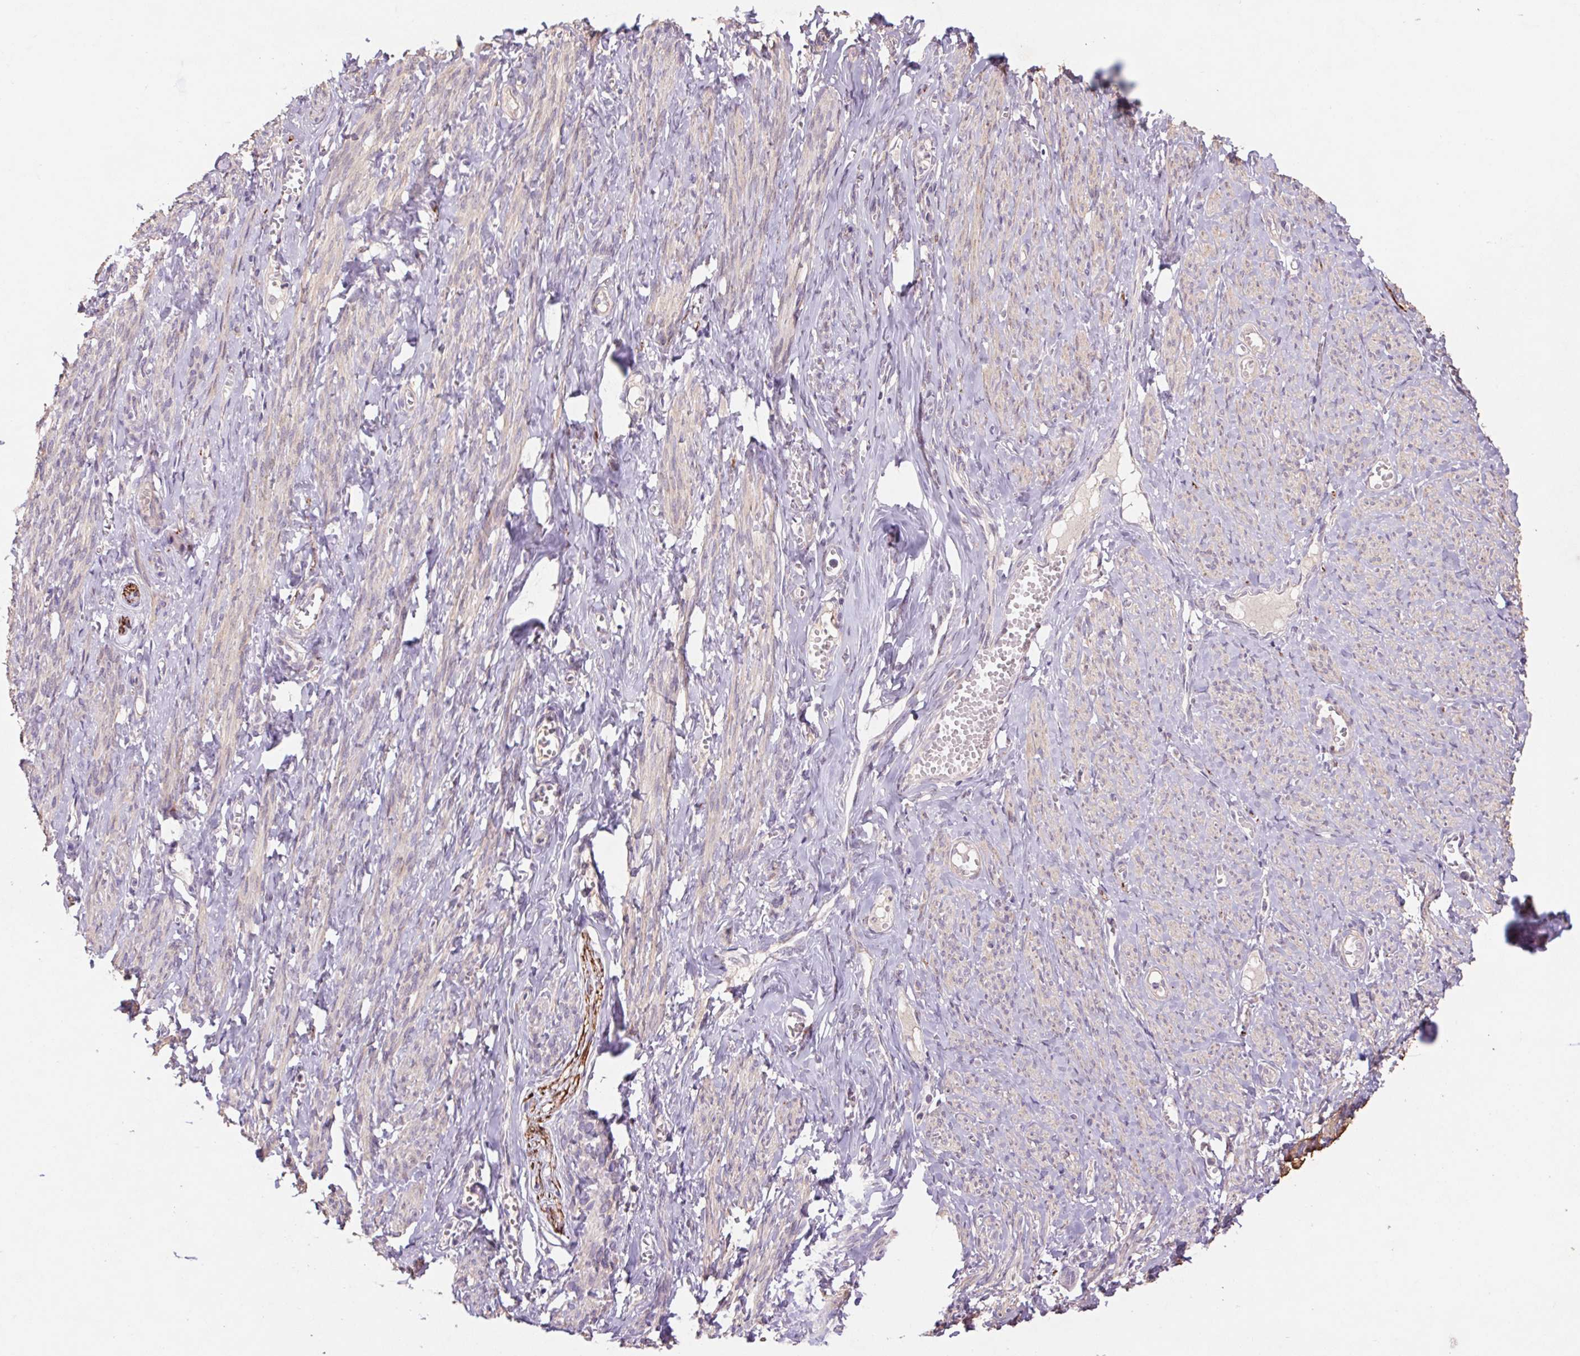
{"staining": {"intensity": "negative", "quantity": "none", "location": "none"}, "tissue": "smooth muscle", "cell_type": "Smooth muscle cells", "image_type": "normal", "snomed": [{"axis": "morphology", "description": "Normal tissue, NOS"}, {"axis": "topography", "description": "Smooth muscle"}], "caption": "Immunohistochemical staining of unremarkable human smooth muscle reveals no significant positivity in smooth muscle cells.", "gene": "GRM2", "patient": {"sex": "female", "age": 65}}